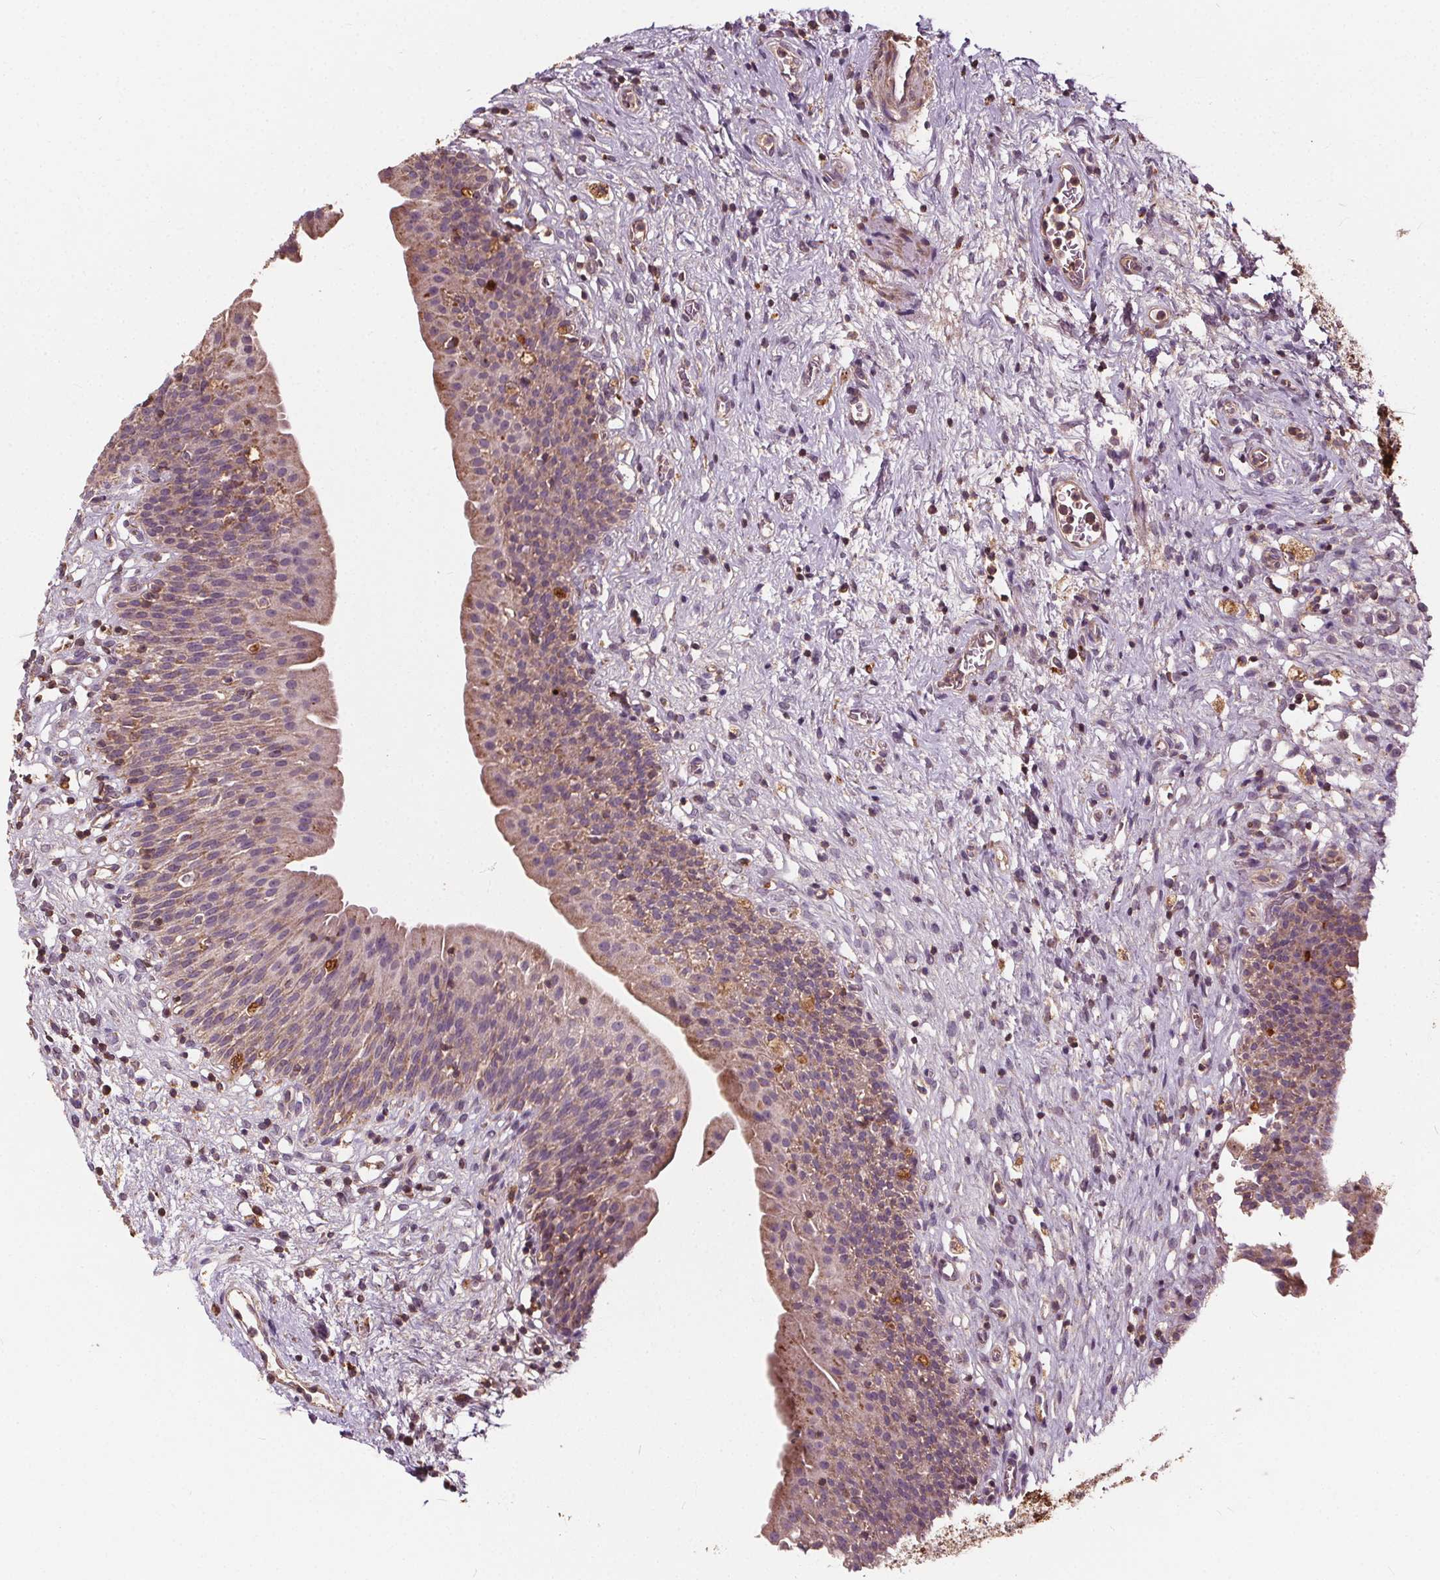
{"staining": {"intensity": "moderate", "quantity": "25%-75%", "location": "cytoplasmic/membranous"}, "tissue": "urinary bladder", "cell_type": "Urothelial cells", "image_type": "normal", "snomed": [{"axis": "morphology", "description": "Normal tissue, NOS"}, {"axis": "topography", "description": "Urinary bladder"}], "caption": "Brown immunohistochemical staining in benign urinary bladder shows moderate cytoplasmic/membranous staining in approximately 25%-75% of urothelial cells.", "gene": "ORAI2", "patient": {"sex": "male", "age": 76}}